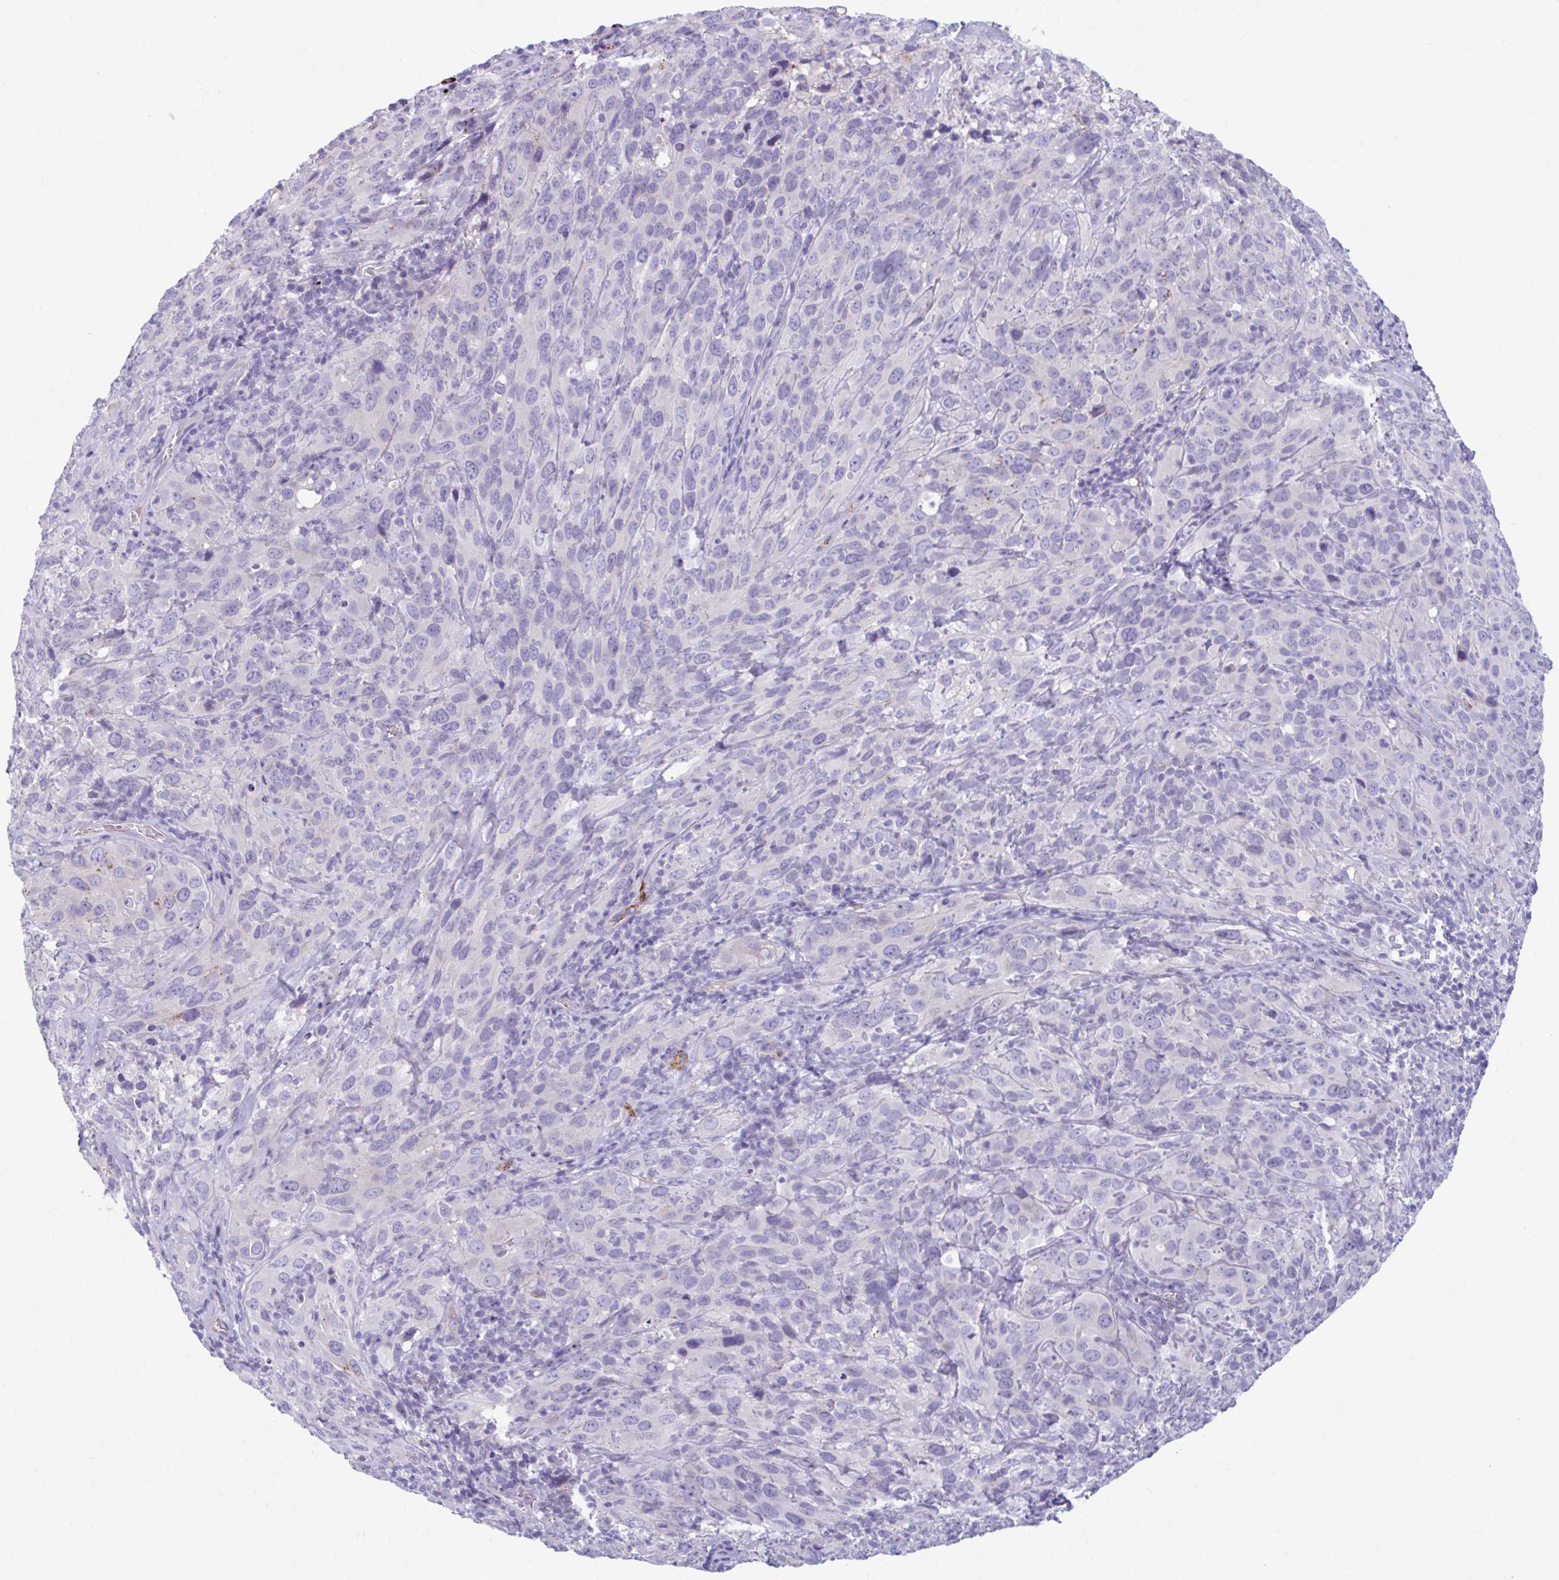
{"staining": {"intensity": "negative", "quantity": "none", "location": "none"}, "tissue": "cervical cancer", "cell_type": "Tumor cells", "image_type": "cancer", "snomed": [{"axis": "morphology", "description": "Squamous cell carcinoma, NOS"}, {"axis": "topography", "description": "Cervix"}], "caption": "Cervical cancer was stained to show a protein in brown. There is no significant expression in tumor cells.", "gene": "C12orf71", "patient": {"sex": "female", "age": 51}}